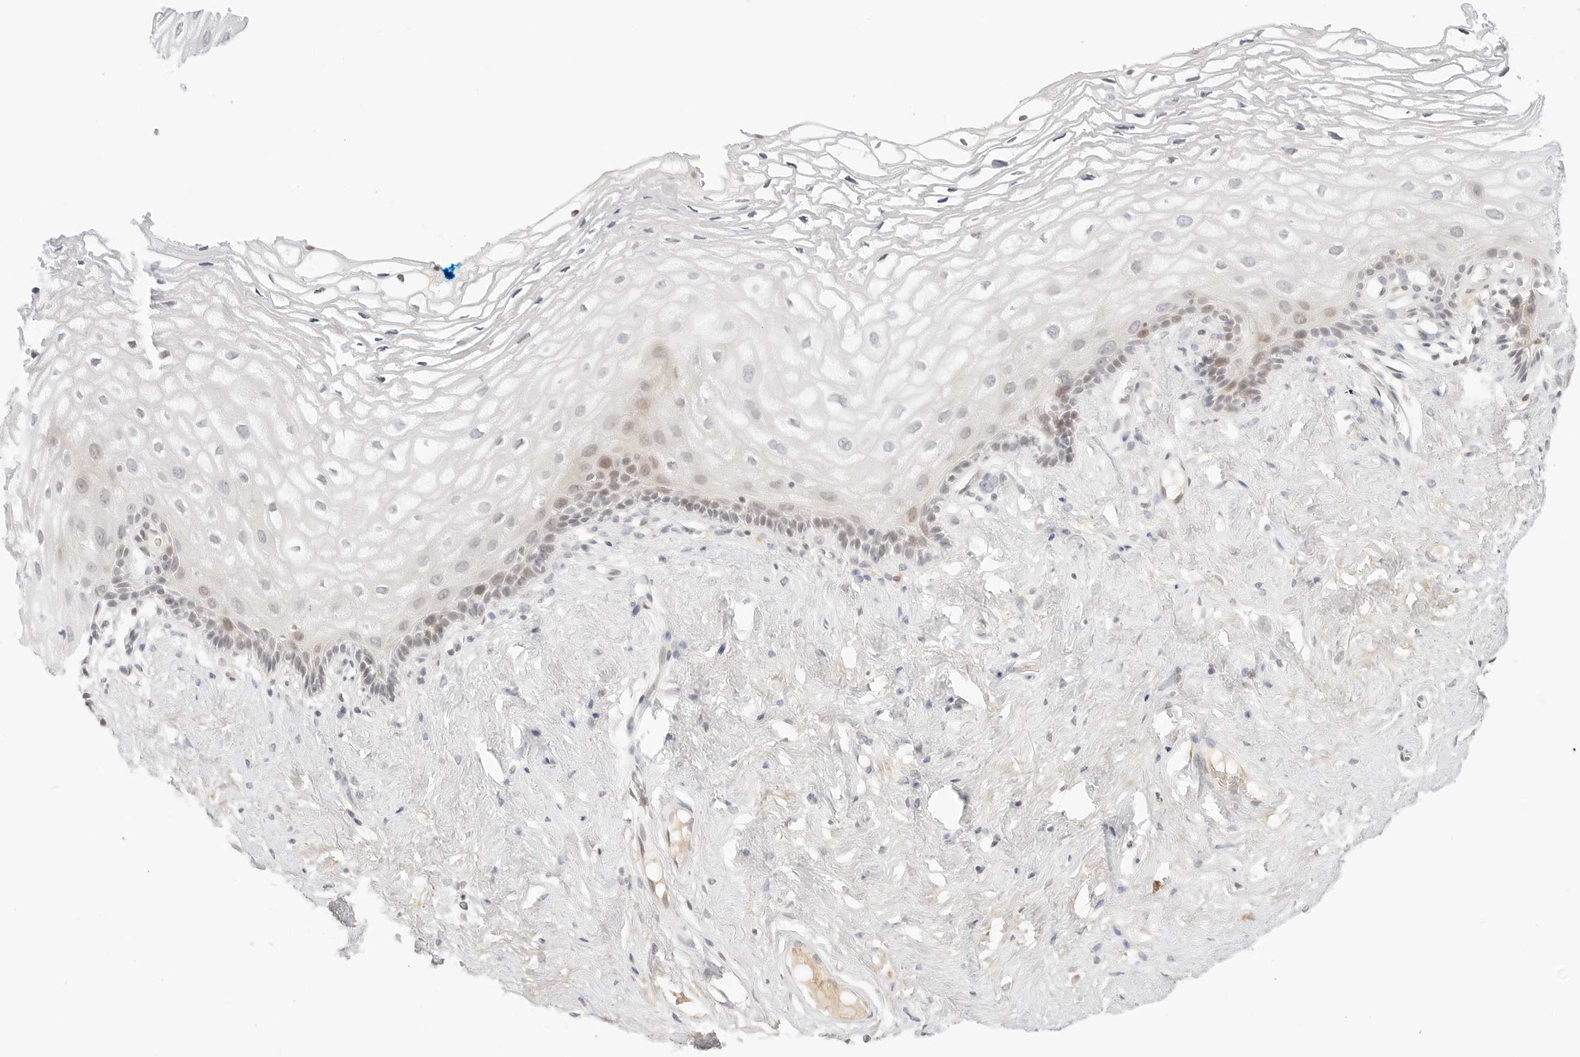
{"staining": {"intensity": "weak", "quantity": "<25%", "location": "nuclear"}, "tissue": "vagina", "cell_type": "Squamous epithelial cells", "image_type": "normal", "snomed": [{"axis": "morphology", "description": "Normal tissue, NOS"}, {"axis": "morphology", "description": "Adenocarcinoma, NOS"}, {"axis": "topography", "description": "Rectum"}, {"axis": "topography", "description": "Vagina"}], "caption": "The micrograph shows no significant expression in squamous epithelial cells of vagina.", "gene": "XKR4", "patient": {"sex": "female", "age": 71}}